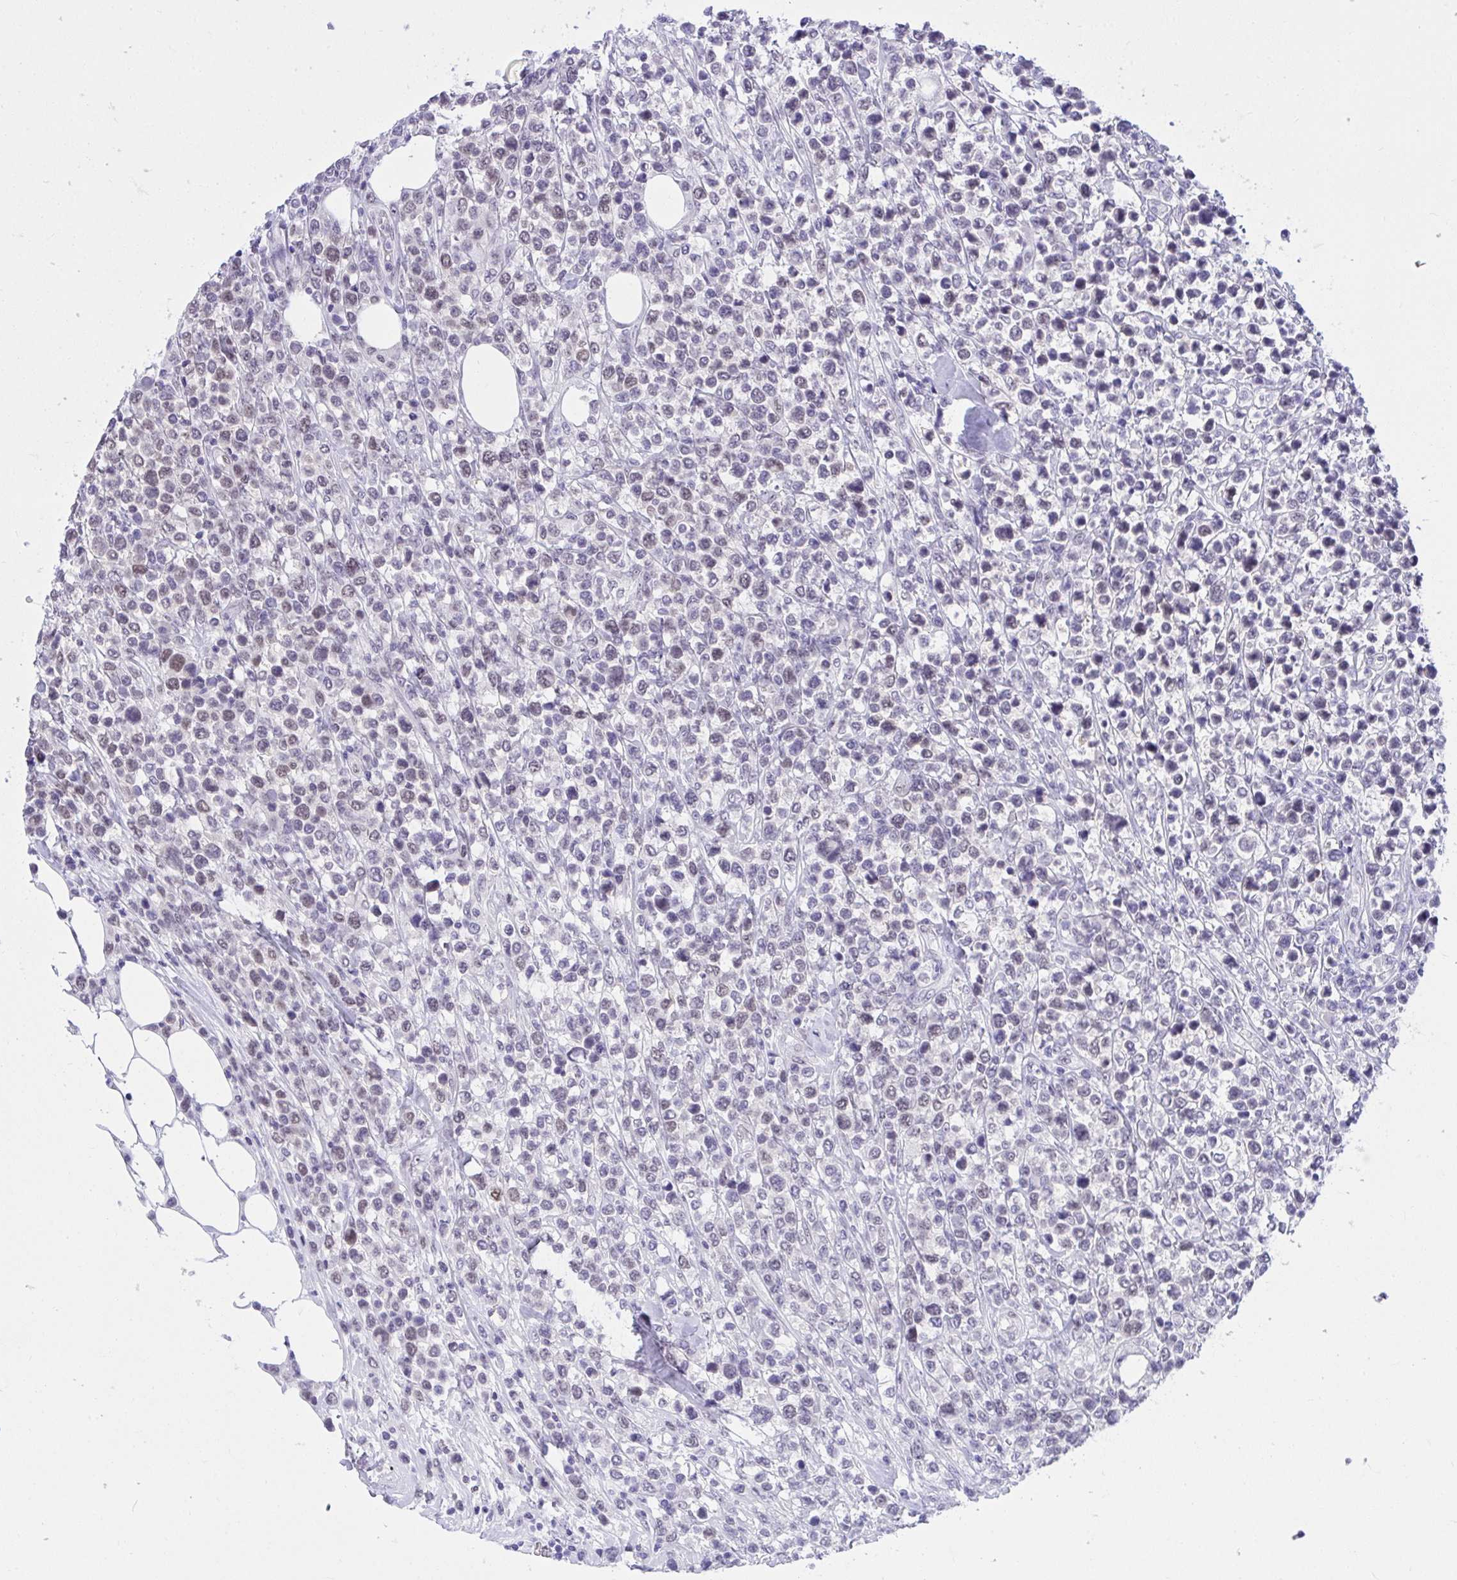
{"staining": {"intensity": "negative", "quantity": "none", "location": "none"}, "tissue": "lymphoma", "cell_type": "Tumor cells", "image_type": "cancer", "snomed": [{"axis": "morphology", "description": "Malignant lymphoma, non-Hodgkin's type, High grade"}, {"axis": "topography", "description": "Soft tissue"}], "caption": "Immunohistochemistry image of lymphoma stained for a protein (brown), which exhibits no positivity in tumor cells. (DAB immunohistochemistry (IHC) visualized using brightfield microscopy, high magnification).", "gene": "TEAD4", "patient": {"sex": "female", "age": 56}}